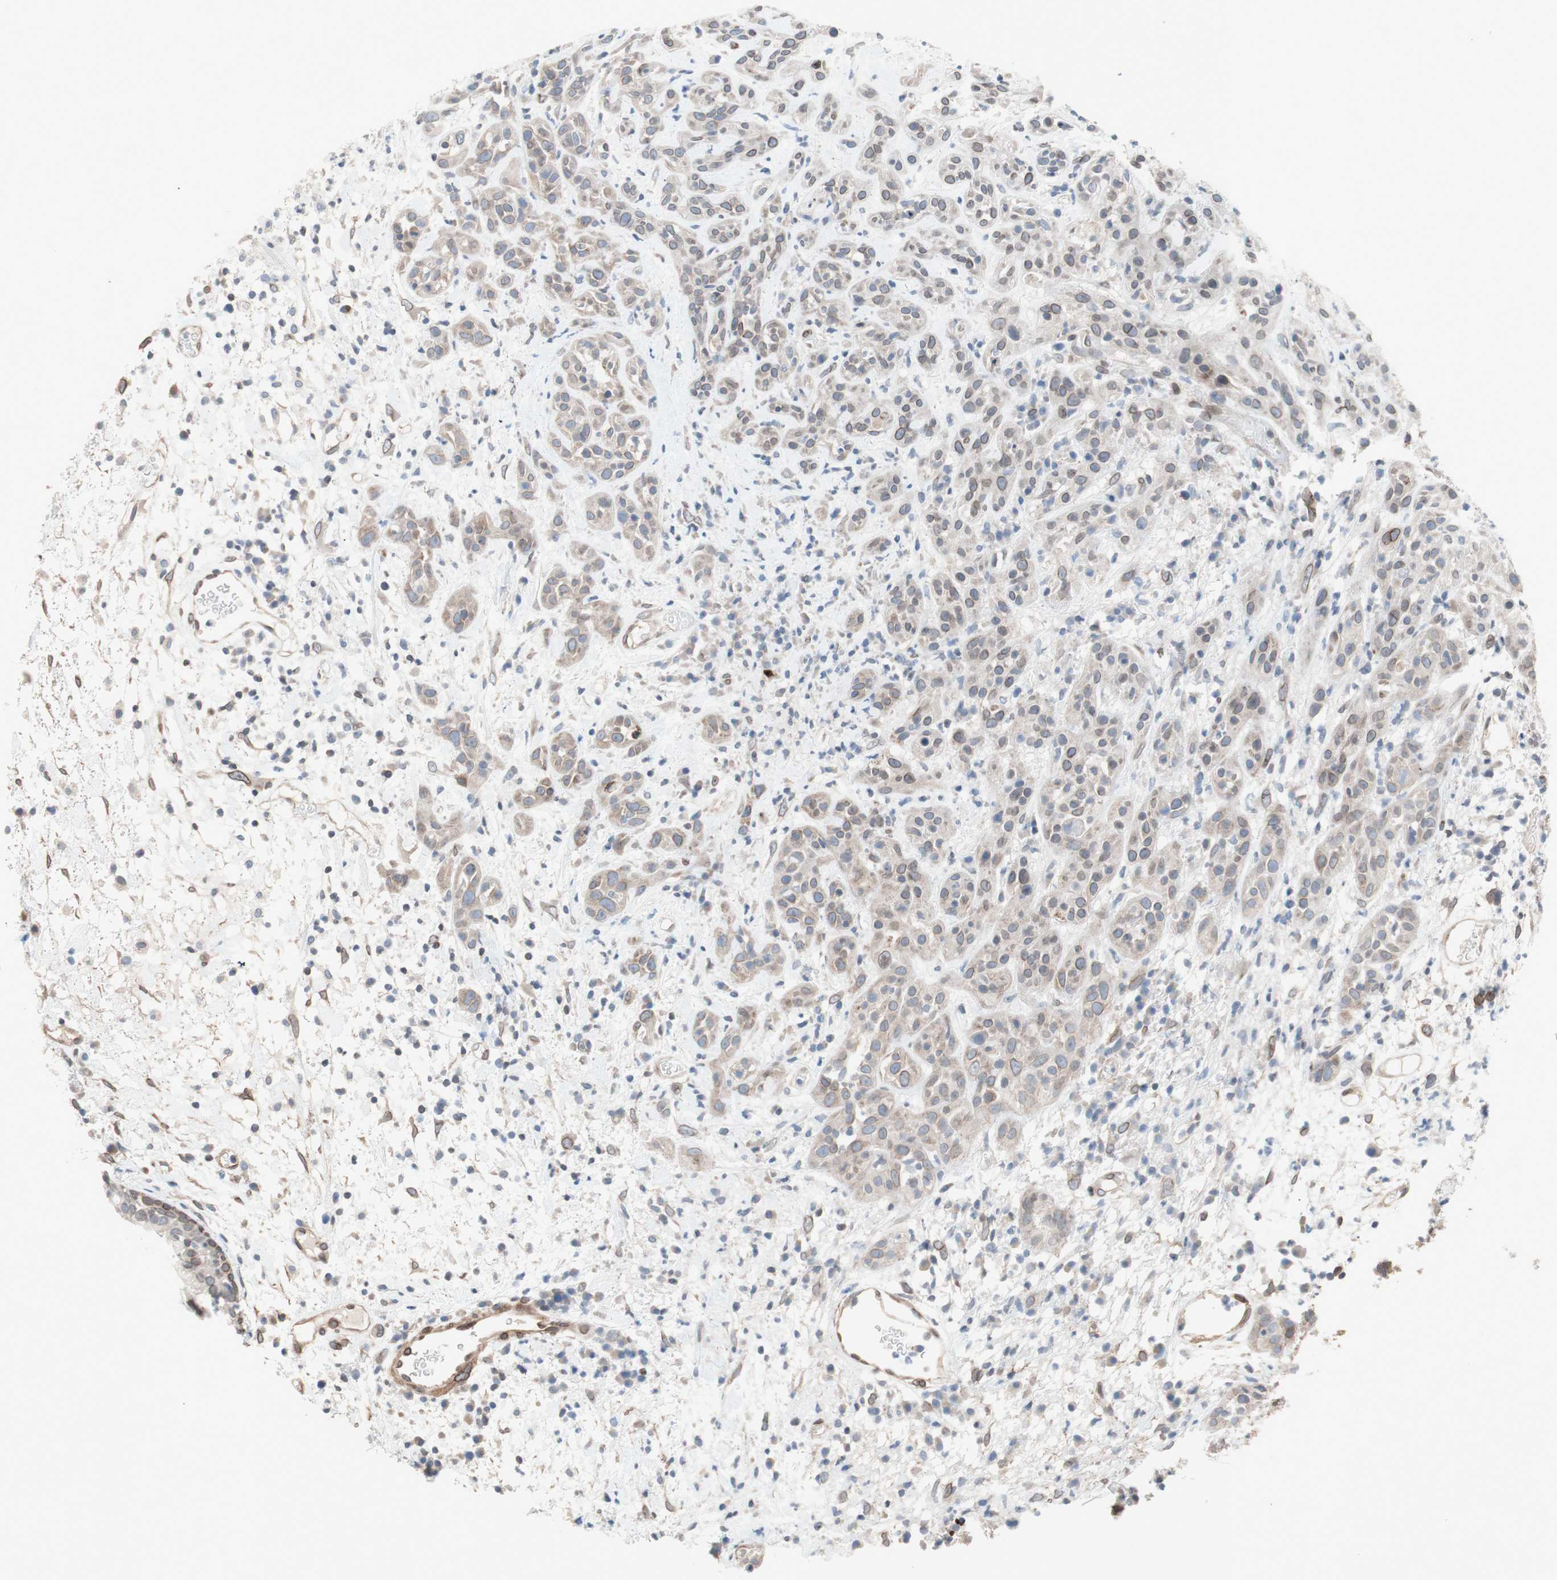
{"staining": {"intensity": "weak", "quantity": "25%-75%", "location": "cytoplasmic/membranous,nuclear"}, "tissue": "head and neck cancer", "cell_type": "Tumor cells", "image_type": "cancer", "snomed": [{"axis": "morphology", "description": "Squamous cell carcinoma, NOS"}, {"axis": "topography", "description": "Head-Neck"}], "caption": "Immunohistochemical staining of human head and neck cancer (squamous cell carcinoma) exhibits weak cytoplasmic/membranous and nuclear protein positivity in approximately 25%-75% of tumor cells.", "gene": "ARNT2", "patient": {"sex": "male", "age": 62}}